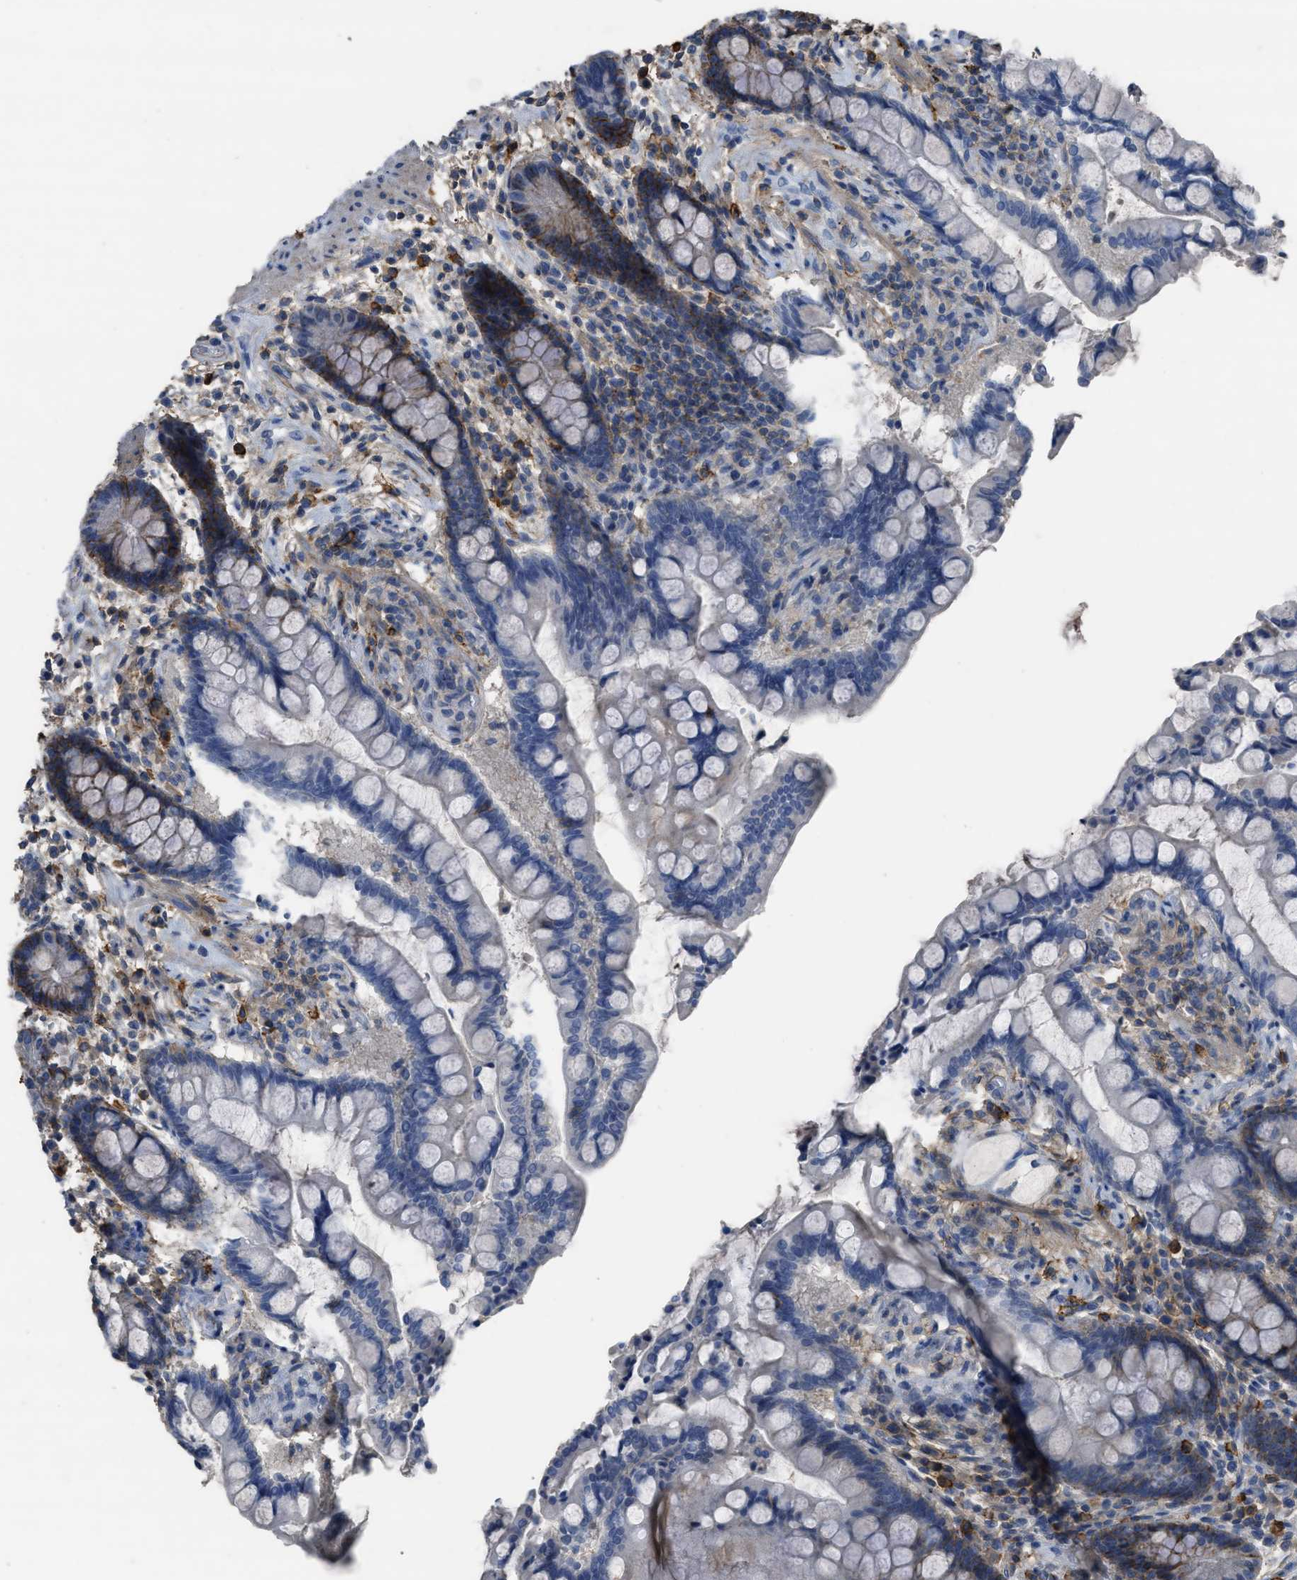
{"staining": {"intensity": "negative", "quantity": "none", "location": "none"}, "tissue": "colon", "cell_type": "Endothelial cells", "image_type": "normal", "snomed": [{"axis": "morphology", "description": "Normal tissue, NOS"}, {"axis": "topography", "description": "Colon"}], "caption": "Endothelial cells are negative for brown protein staining in benign colon. Nuclei are stained in blue.", "gene": "OR51E1", "patient": {"sex": "male", "age": 73}}